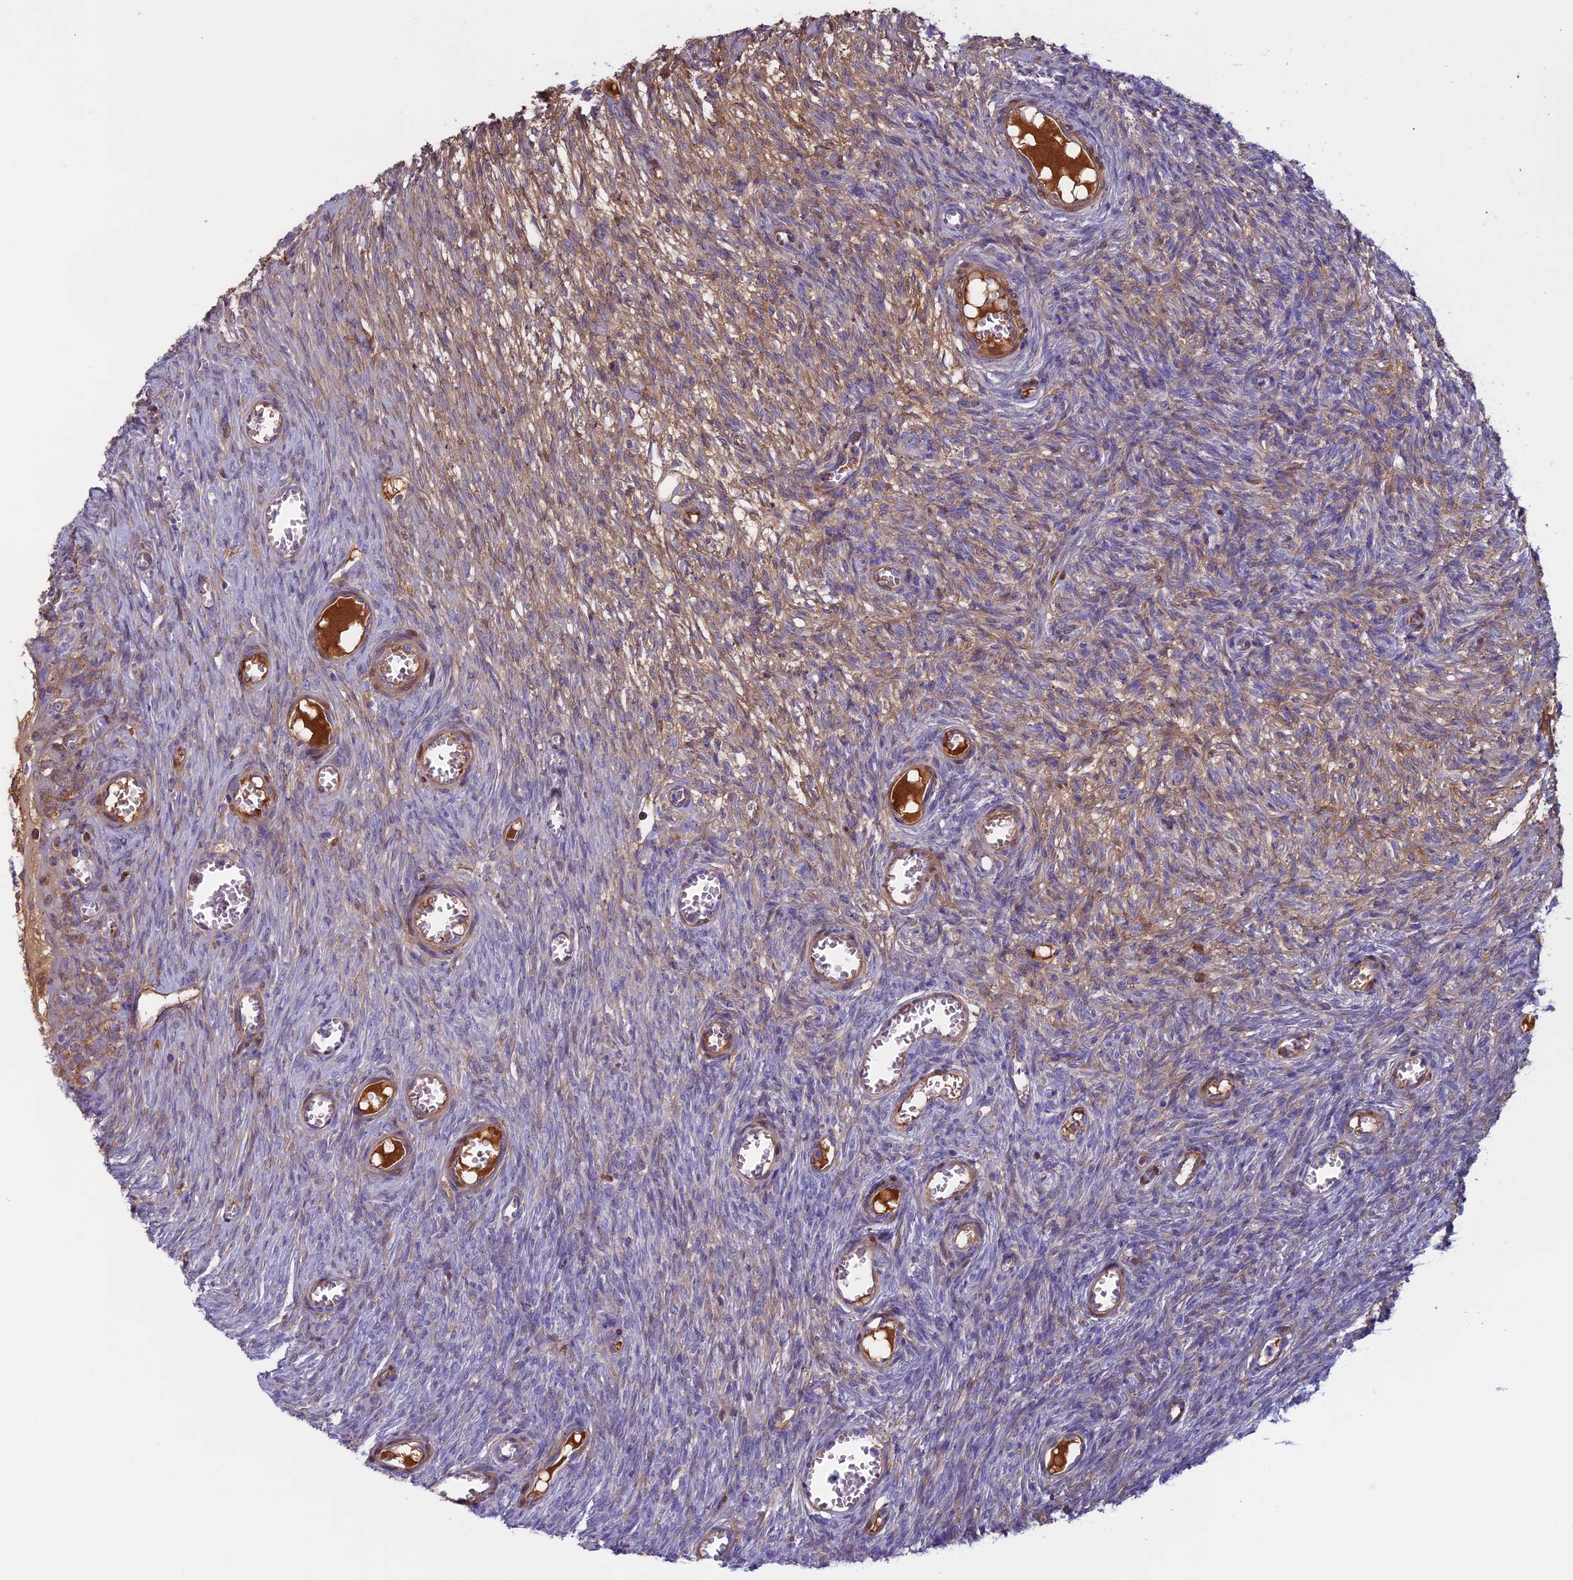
{"staining": {"intensity": "negative", "quantity": "none", "location": "none"}, "tissue": "ovary", "cell_type": "Follicle cells", "image_type": "normal", "snomed": [{"axis": "morphology", "description": "Normal tissue, NOS"}, {"axis": "topography", "description": "Ovary"}], "caption": "There is no significant staining in follicle cells of ovary. (Brightfield microscopy of DAB (3,3'-diaminobenzidine) IHC at high magnification).", "gene": "ANGPTL2", "patient": {"sex": "female", "age": 44}}